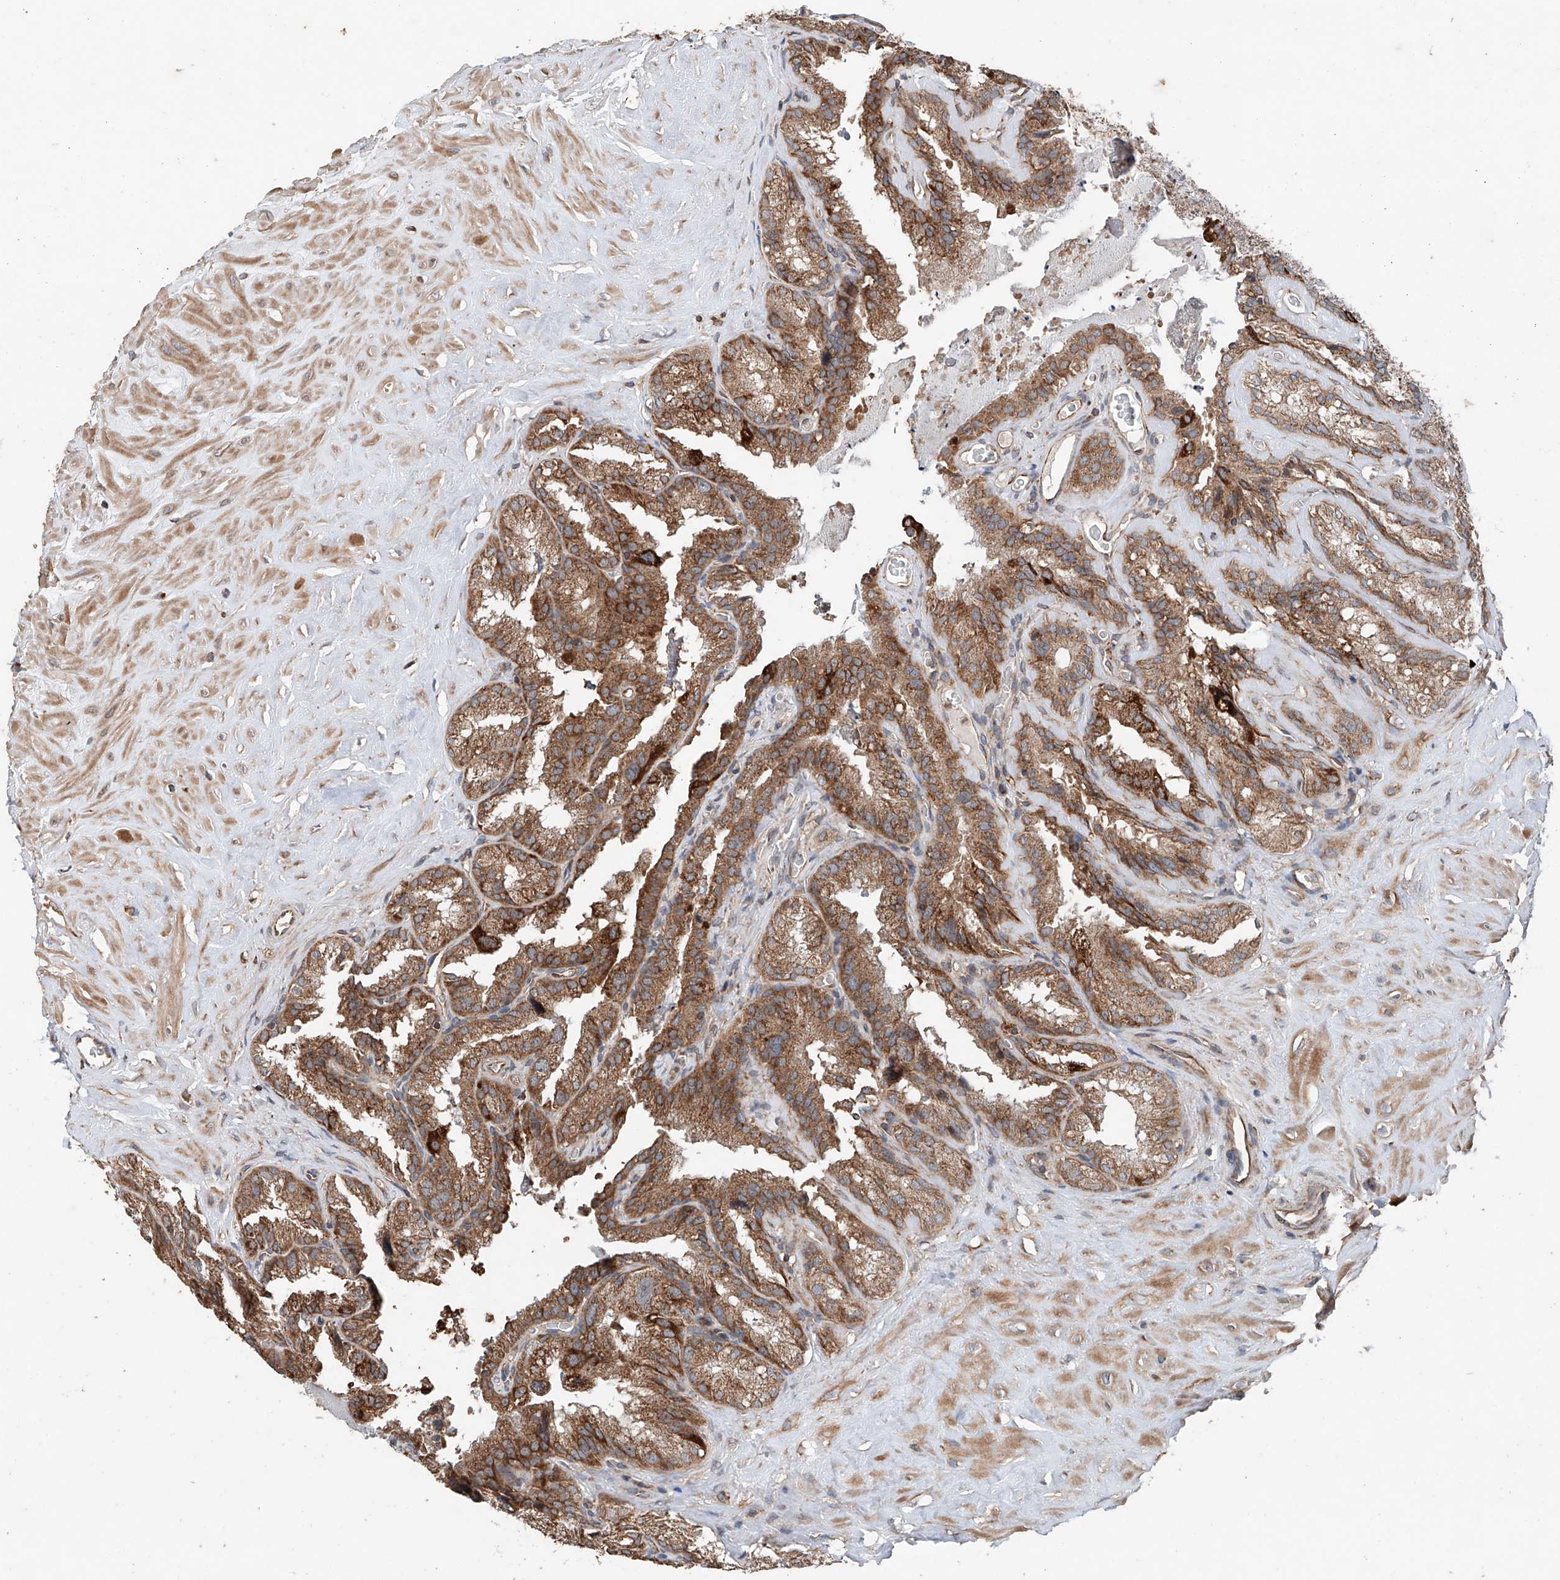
{"staining": {"intensity": "moderate", "quantity": ">75%", "location": "cytoplasmic/membranous"}, "tissue": "seminal vesicle", "cell_type": "Glandular cells", "image_type": "normal", "snomed": [{"axis": "morphology", "description": "Normal tissue, NOS"}, {"axis": "topography", "description": "Prostate"}, {"axis": "topography", "description": "Seminal veicle"}], "caption": "DAB immunohistochemical staining of benign seminal vesicle shows moderate cytoplasmic/membranous protein positivity in about >75% of glandular cells. (DAB (3,3'-diaminobenzidine) = brown stain, brightfield microscopy at high magnification).", "gene": "AP4B1", "patient": {"sex": "male", "age": 59}}